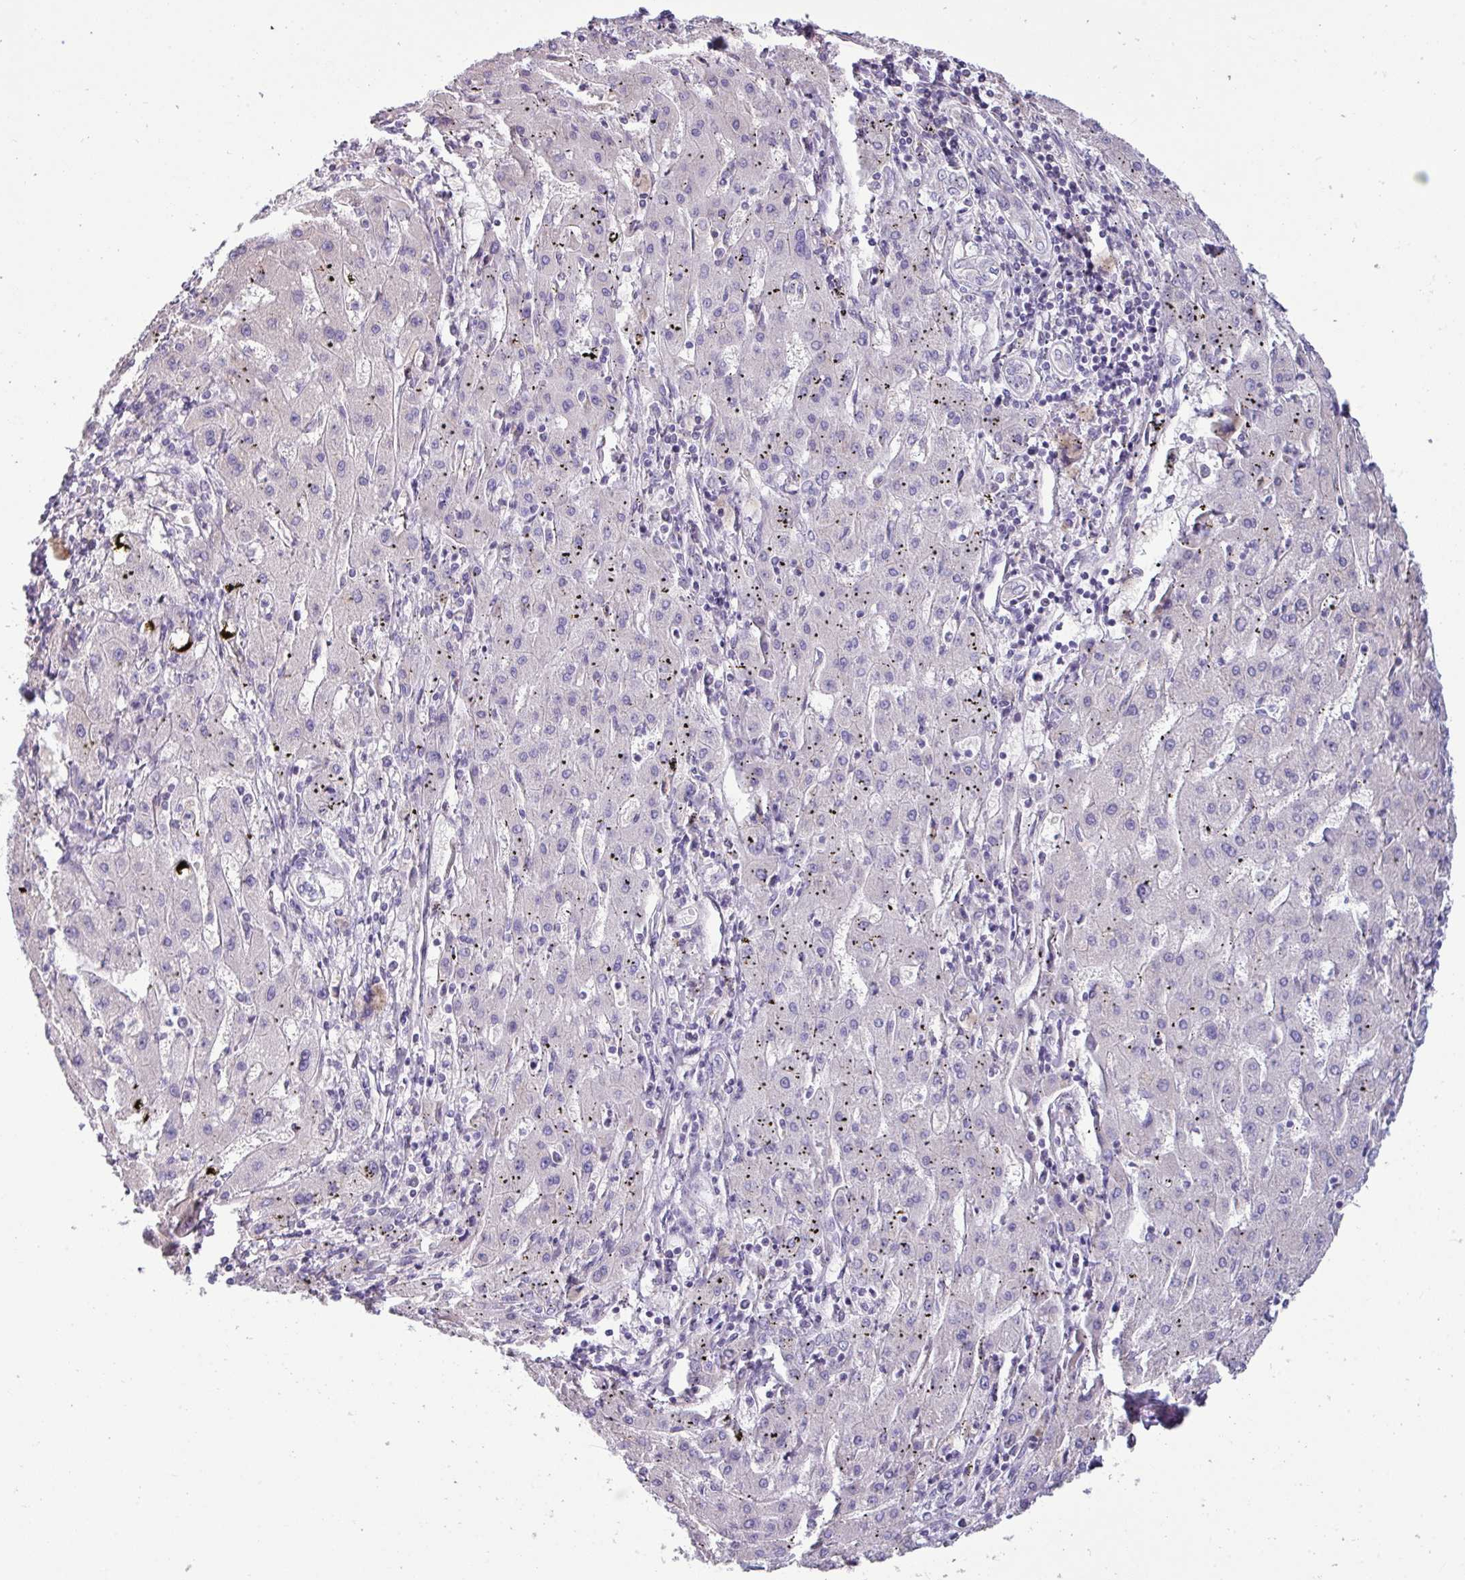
{"staining": {"intensity": "negative", "quantity": "none", "location": "none"}, "tissue": "liver cancer", "cell_type": "Tumor cells", "image_type": "cancer", "snomed": [{"axis": "morphology", "description": "Carcinoma, Hepatocellular, NOS"}, {"axis": "topography", "description": "Liver"}], "caption": "Liver hepatocellular carcinoma was stained to show a protein in brown. There is no significant positivity in tumor cells.", "gene": "IRGC", "patient": {"sex": "male", "age": 72}}